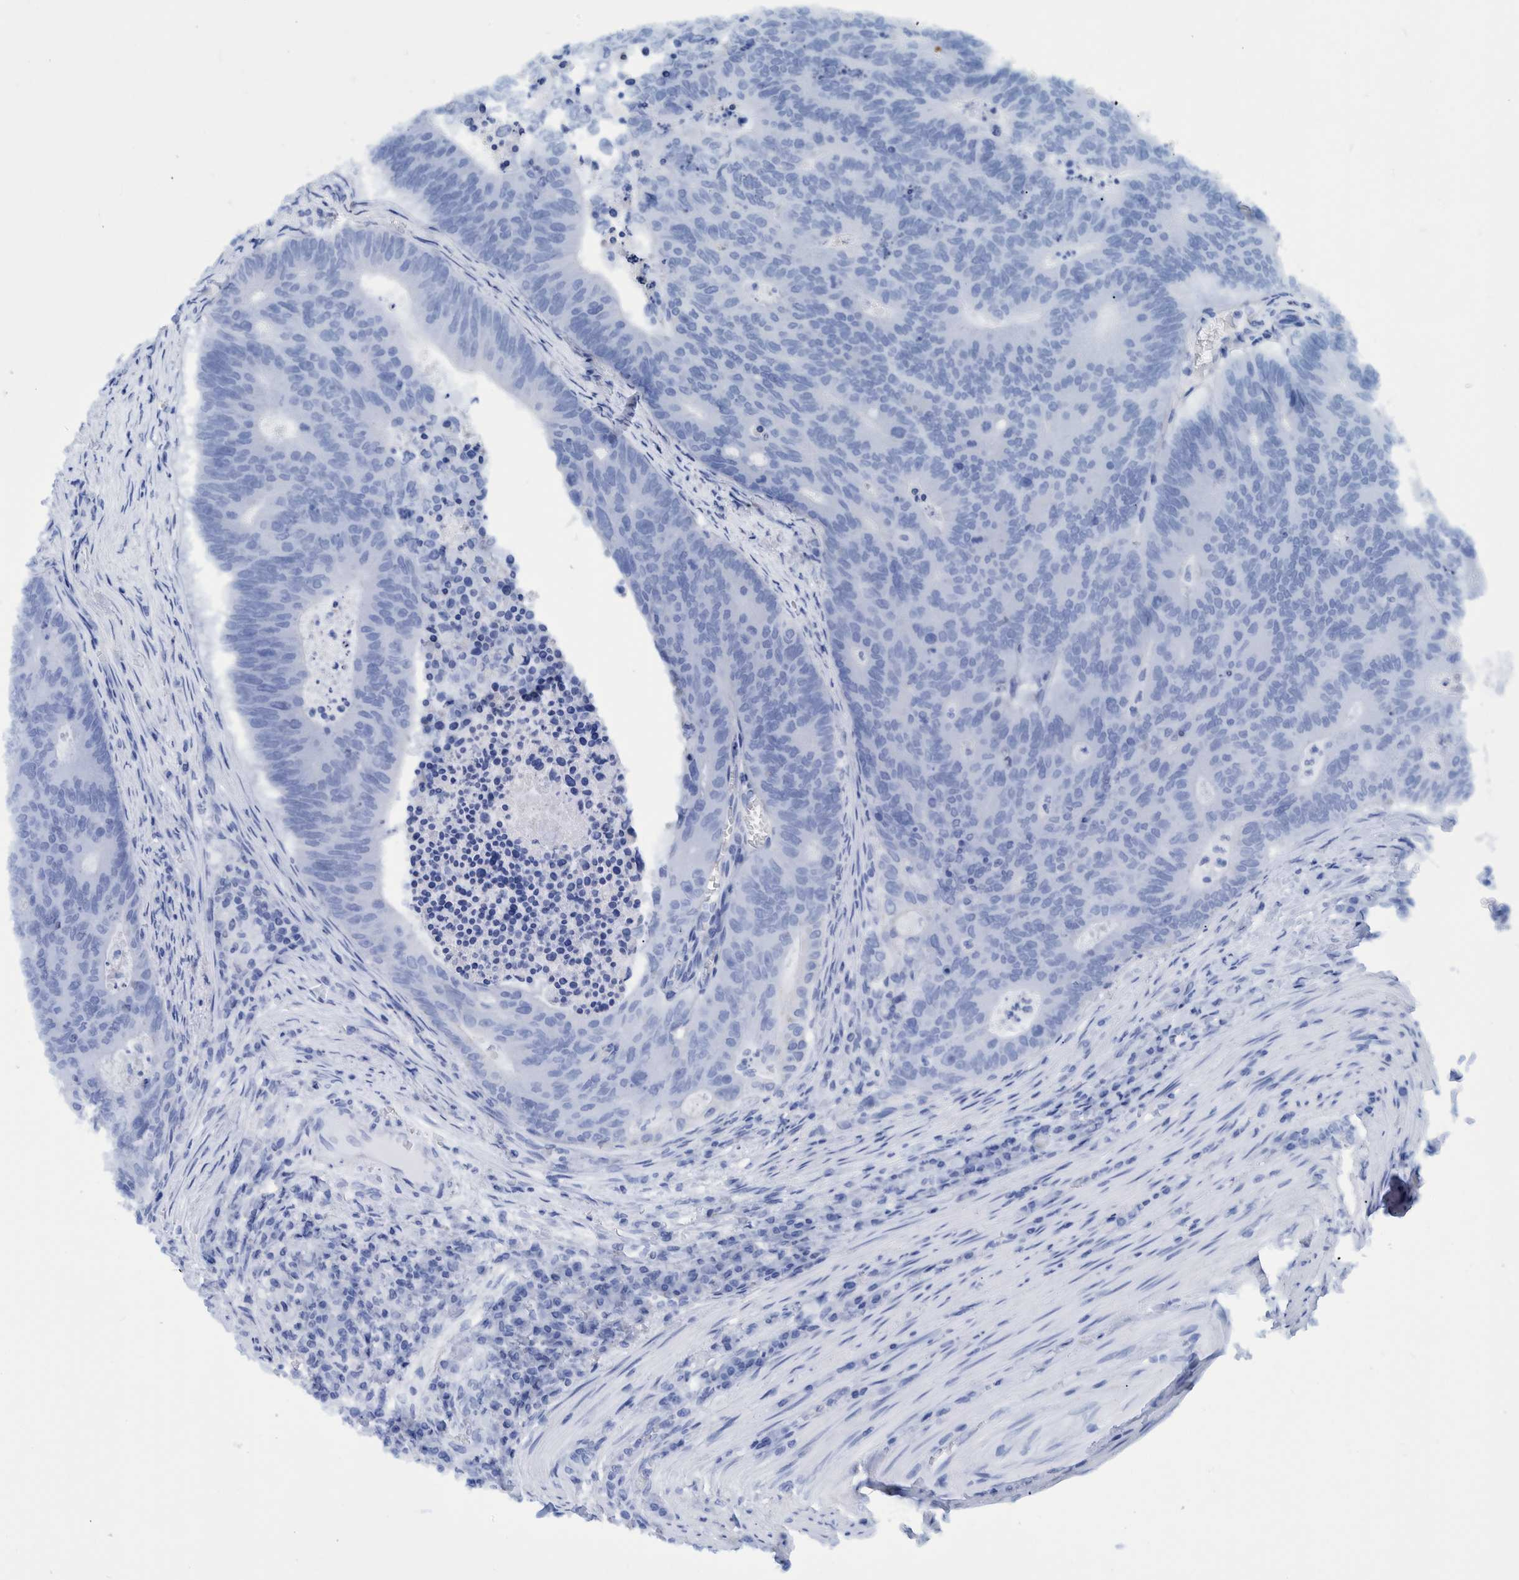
{"staining": {"intensity": "negative", "quantity": "none", "location": "none"}, "tissue": "colorectal cancer", "cell_type": "Tumor cells", "image_type": "cancer", "snomed": [{"axis": "morphology", "description": "Adenocarcinoma, NOS"}, {"axis": "topography", "description": "Colon"}], "caption": "Colorectal cancer stained for a protein using immunohistochemistry (IHC) demonstrates no staining tumor cells.", "gene": "BZW2", "patient": {"sex": "male", "age": 87}}